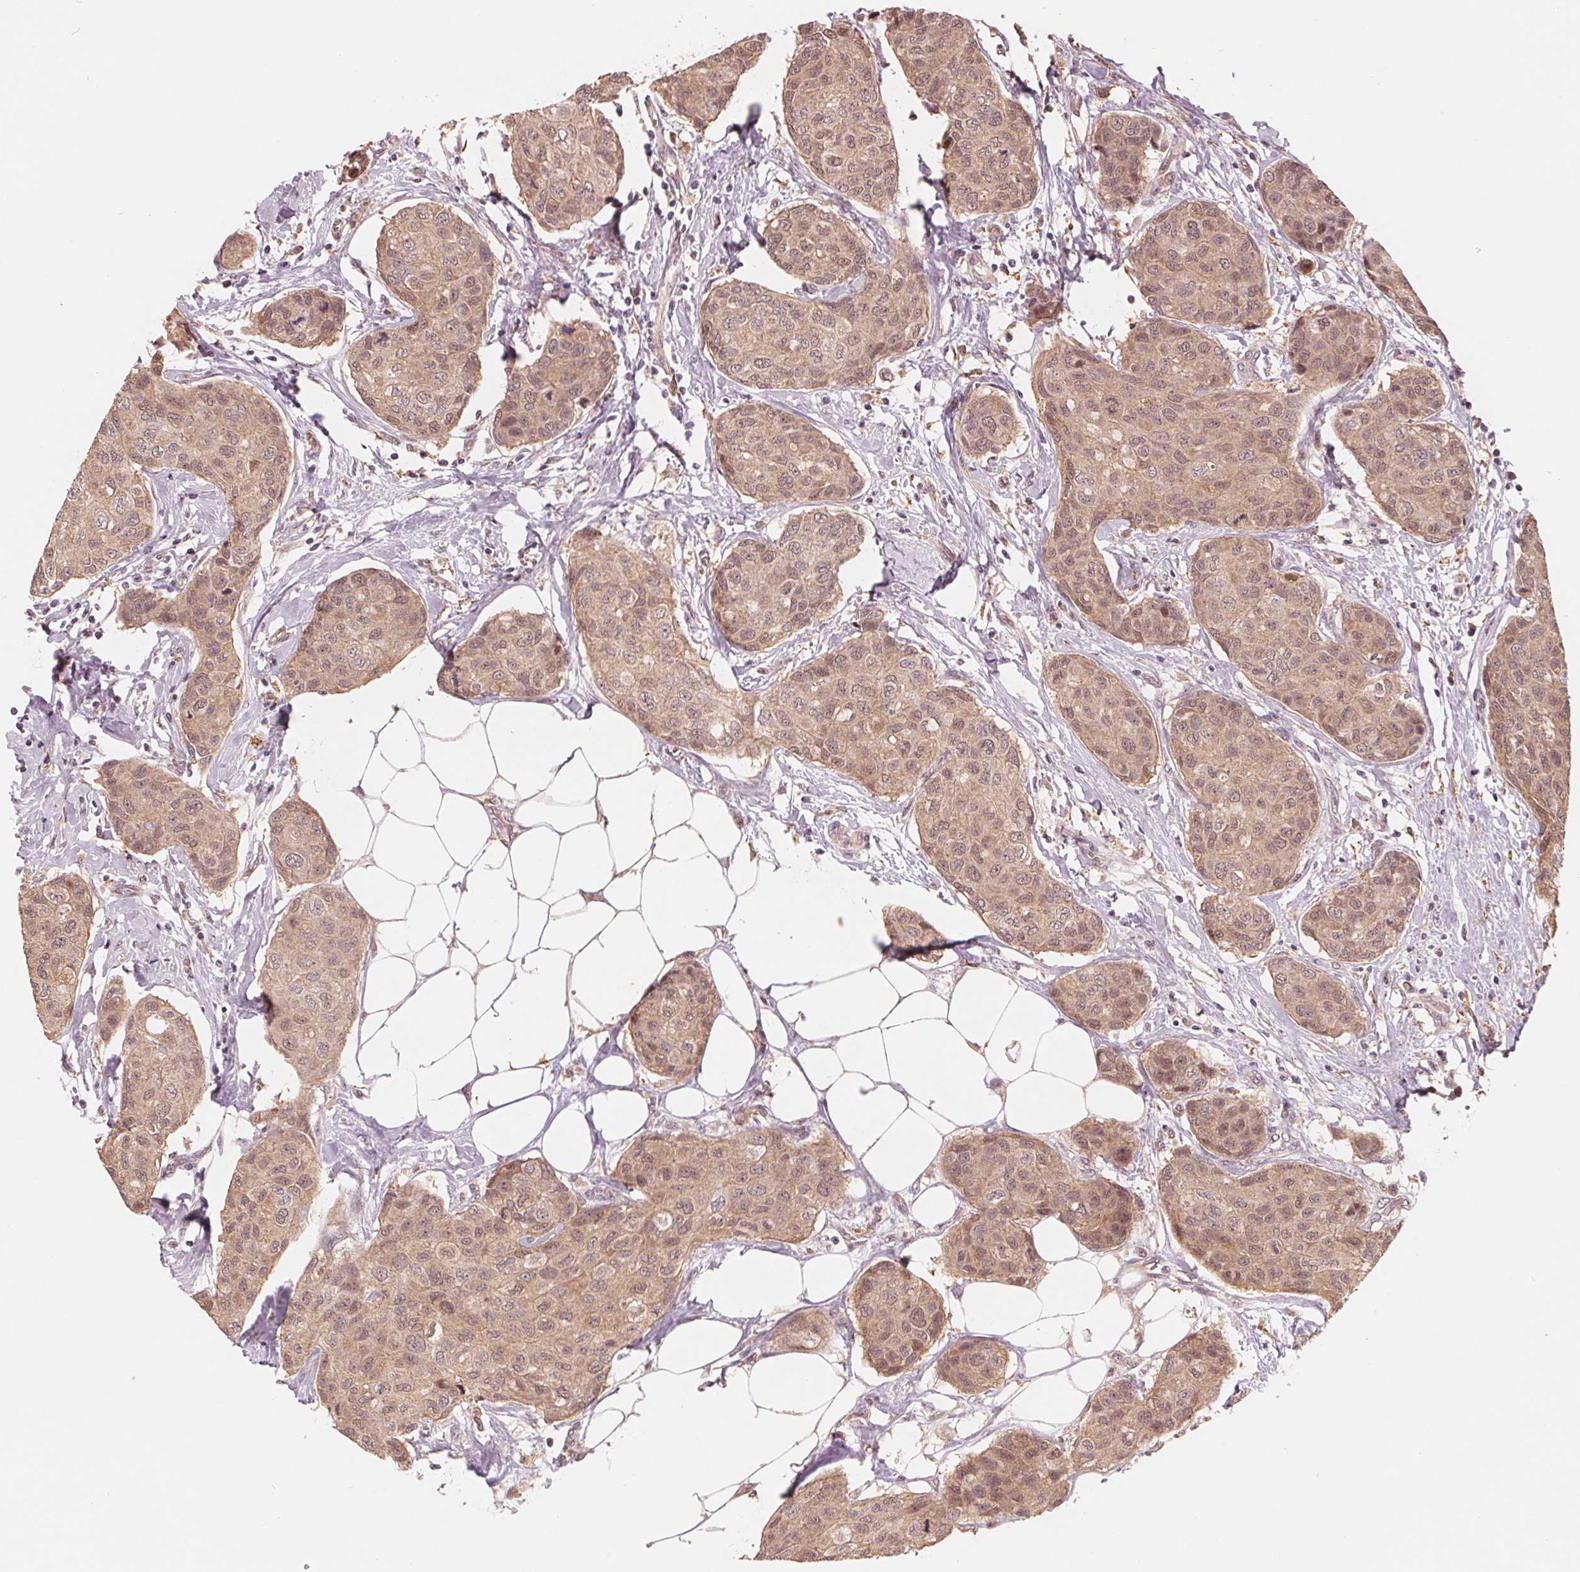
{"staining": {"intensity": "weak", "quantity": ">75%", "location": "cytoplasmic/membranous,nuclear"}, "tissue": "breast cancer", "cell_type": "Tumor cells", "image_type": "cancer", "snomed": [{"axis": "morphology", "description": "Duct carcinoma"}, {"axis": "topography", "description": "Breast"}], "caption": "Breast cancer (intraductal carcinoma) stained for a protein exhibits weak cytoplasmic/membranous and nuclear positivity in tumor cells.", "gene": "IL9R", "patient": {"sex": "female", "age": 80}}